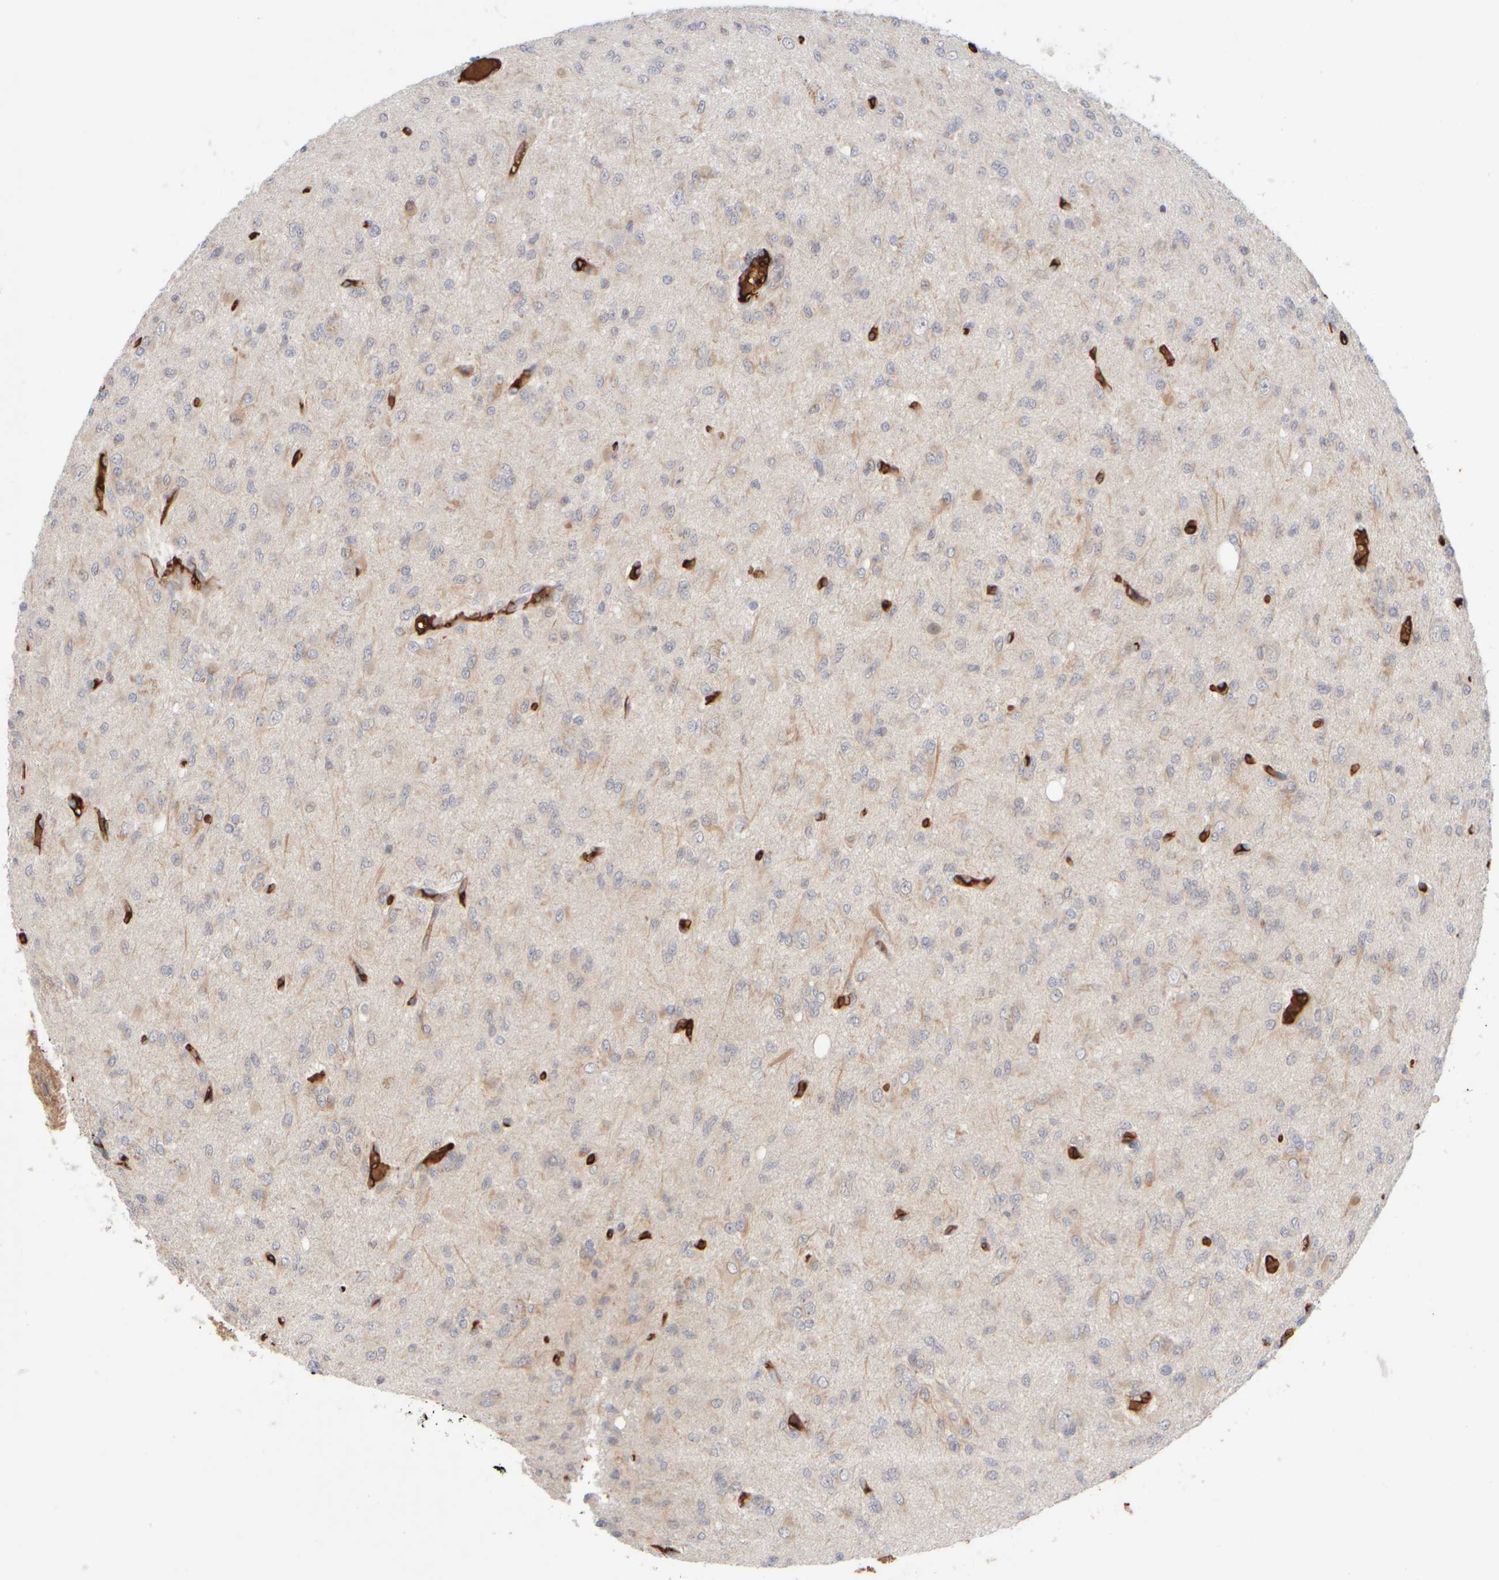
{"staining": {"intensity": "weak", "quantity": "<25%", "location": "cytoplasmic/membranous"}, "tissue": "glioma", "cell_type": "Tumor cells", "image_type": "cancer", "snomed": [{"axis": "morphology", "description": "Glioma, malignant, High grade"}, {"axis": "topography", "description": "Brain"}], "caption": "Tumor cells are negative for protein expression in human malignant high-grade glioma.", "gene": "MST1", "patient": {"sex": "female", "age": 59}}